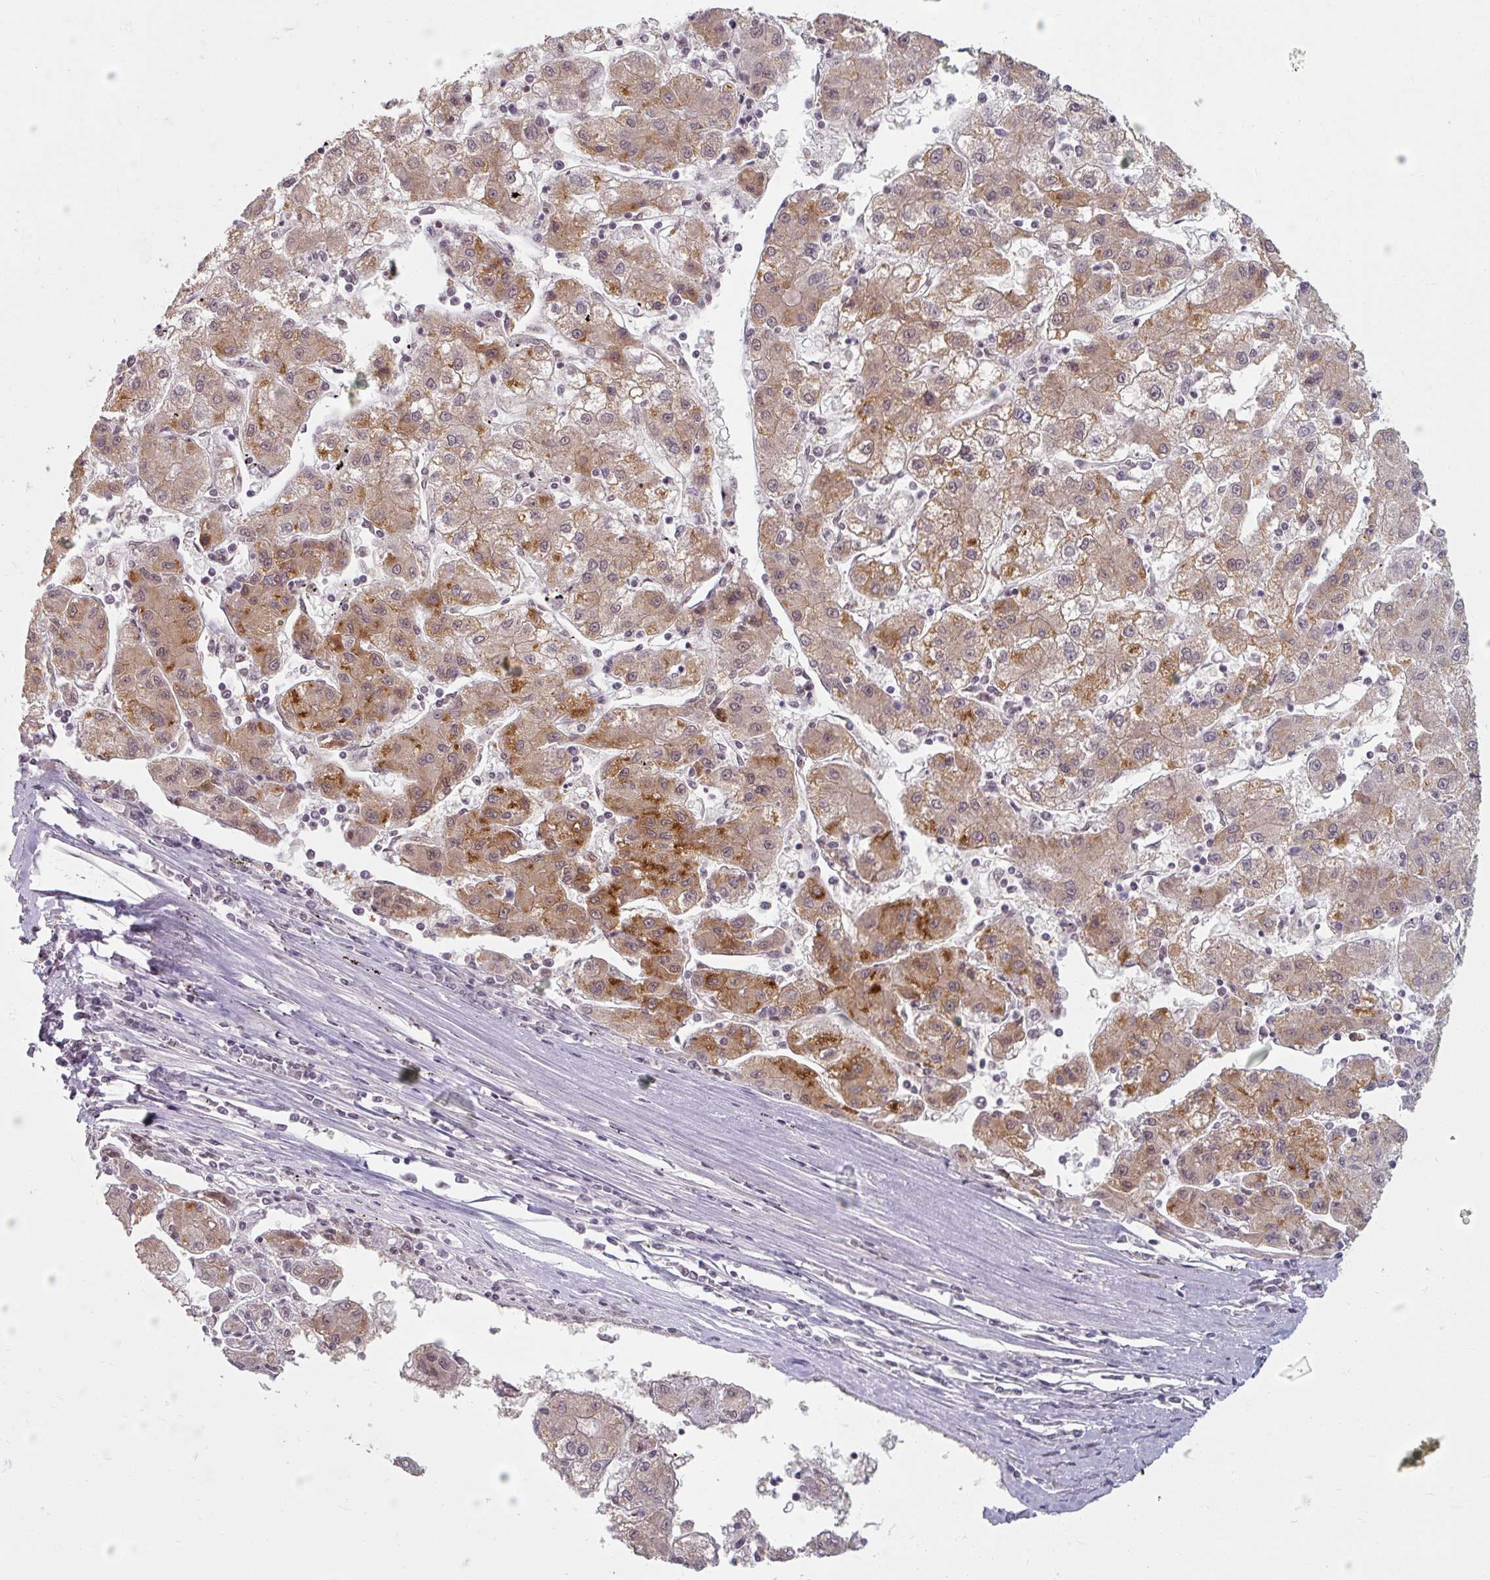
{"staining": {"intensity": "moderate", "quantity": ">75%", "location": "cytoplasmic/membranous,nuclear"}, "tissue": "liver cancer", "cell_type": "Tumor cells", "image_type": "cancer", "snomed": [{"axis": "morphology", "description": "Carcinoma, Hepatocellular, NOS"}, {"axis": "topography", "description": "Liver"}], "caption": "This is an image of immunohistochemistry (IHC) staining of hepatocellular carcinoma (liver), which shows moderate positivity in the cytoplasmic/membranous and nuclear of tumor cells.", "gene": "ZFTRAF1", "patient": {"sex": "male", "age": 72}}